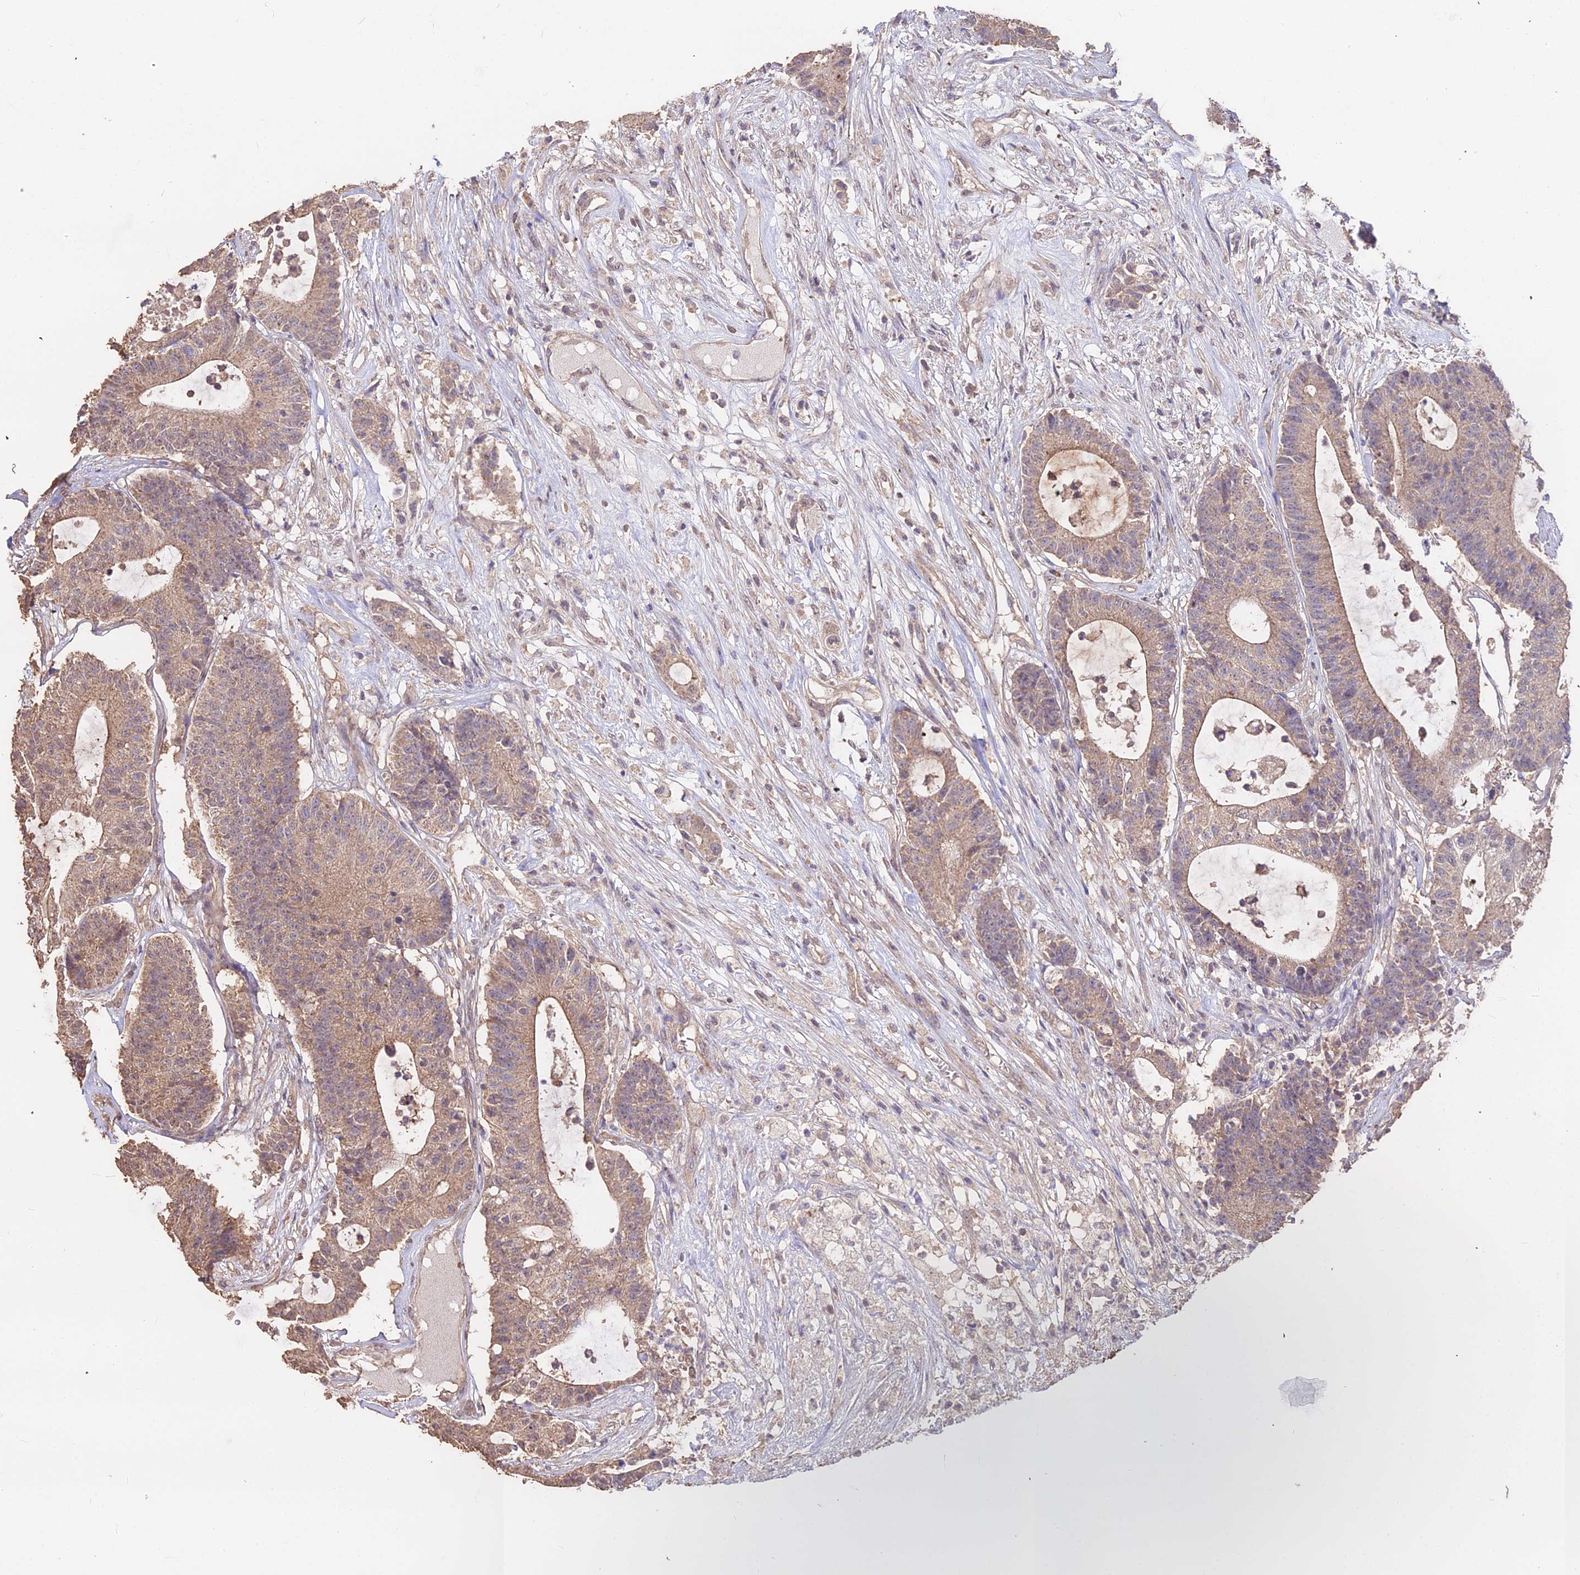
{"staining": {"intensity": "weak", "quantity": ">75%", "location": "cytoplasmic/membranous"}, "tissue": "colorectal cancer", "cell_type": "Tumor cells", "image_type": "cancer", "snomed": [{"axis": "morphology", "description": "Adenocarcinoma, NOS"}, {"axis": "topography", "description": "Colon"}], "caption": "This micrograph shows colorectal cancer (adenocarcinoma) stained with IHC to label a protein in brown. The cytoplasmic/membranous of tumor cells show weak positivity for the protein. Nuclei are counter-stained blue.", "gene": "METTL13", "patient": {"sex": "female", "age": 84}}